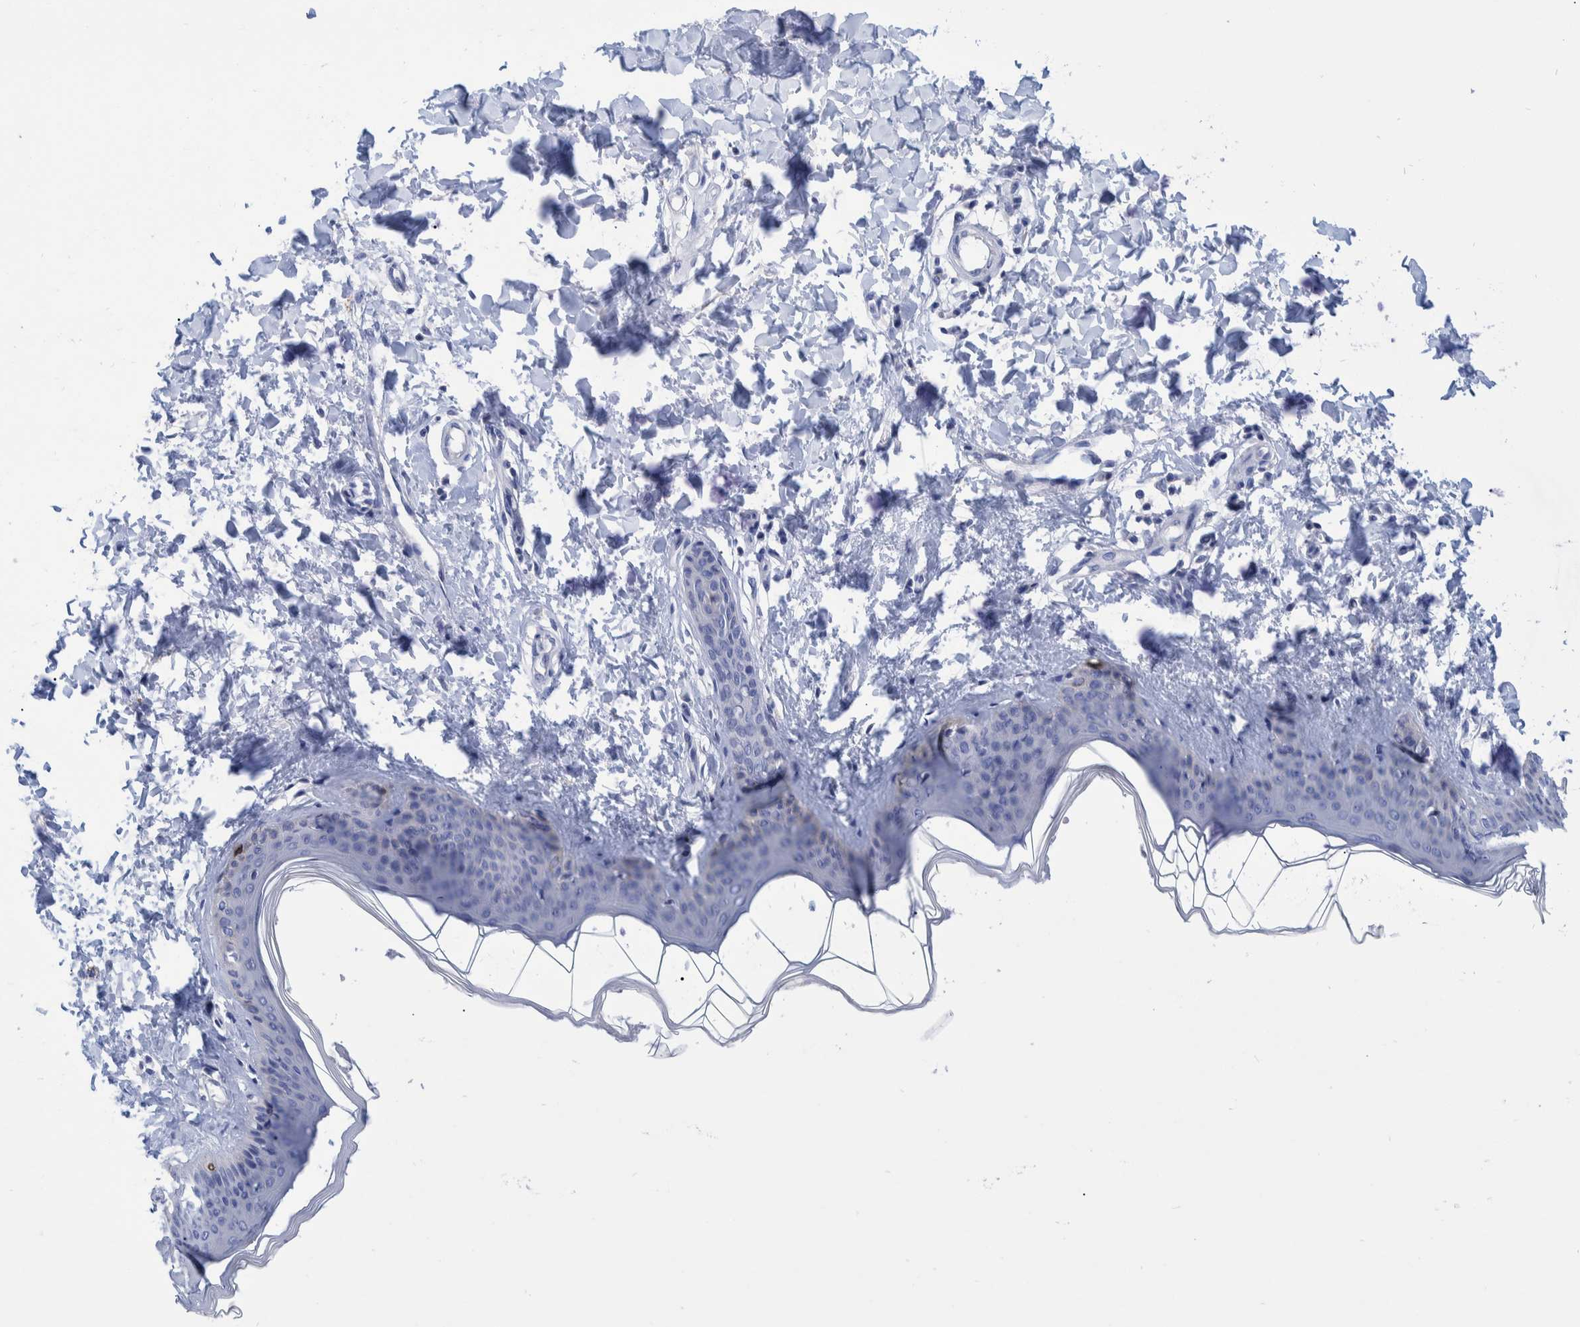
{"staining": {"intensity": "negative", "quantity": "none", "location": "none"}, "tissue": "skin", "cell_type": "Fibroblasts", "image_type": "normal", "snomed": [{"axis": "morphology", "description": "Normal tissue, NOS"}, {"axis": "topography", "description": "Skin"}], "caption": "The histopathology image reveals no staining of fibroblasts in benign skin.", "gene": "MKS1", "patient": {"sex": "female", "age": 17}}